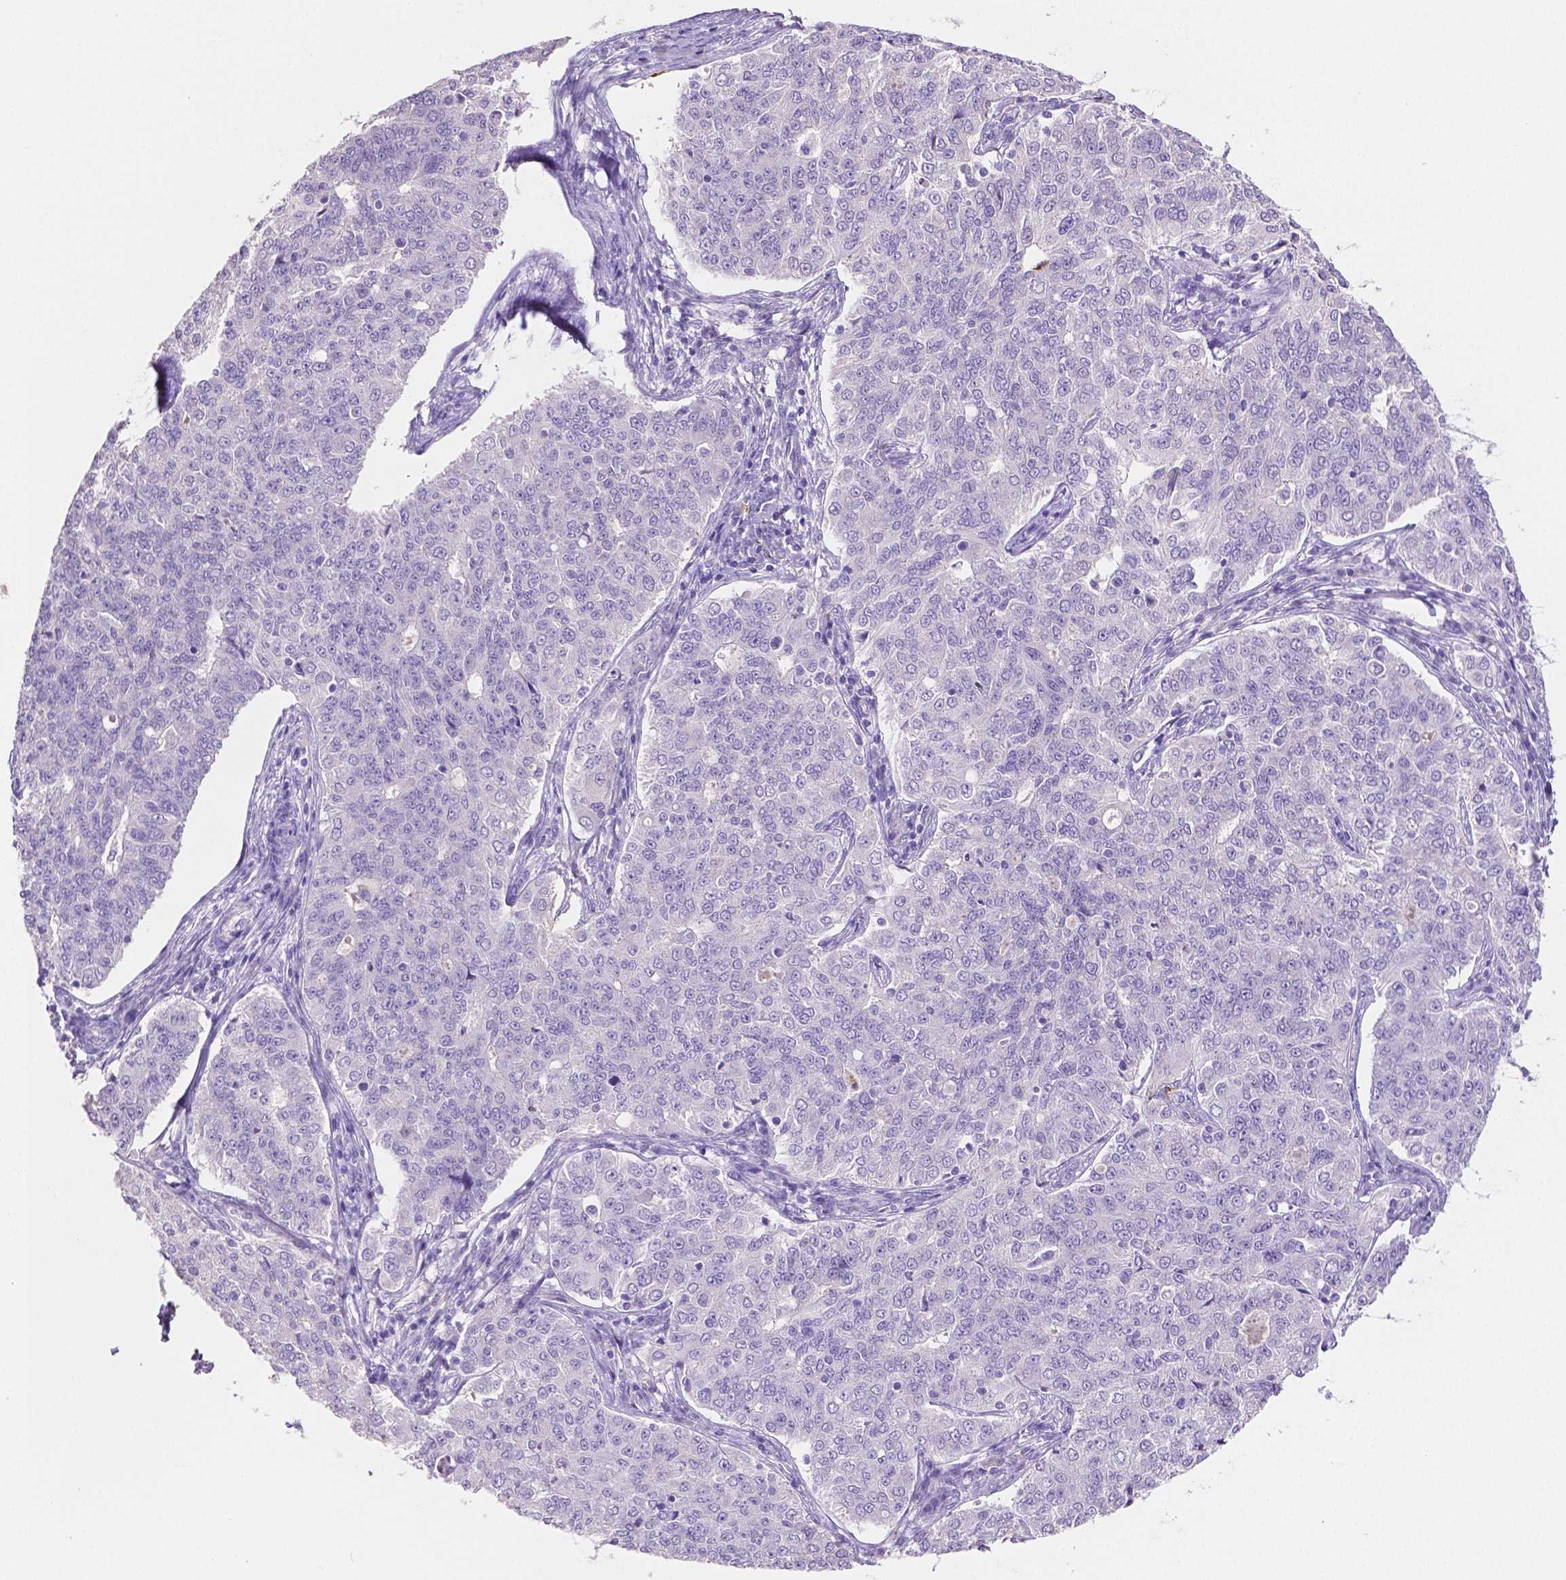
{"staining": {"intensity": "negative", "quantity": "none", "location": "none"}, "tissue": "endometrial cancer", "cell_type": "Tumor cells", "image_type": "cancer", "snomed": [{"axis": "morphology", "description": "Adenocarcinoma, NOS"}, {"axis": "topography", "description": "Endometrium"}], "caption": "The histopathology image exhibits no staining of tumor cells in endometrial adenocarcinoma. (Brightfield microscopy of DAB (3,3'-diaminobenzidine) immunohistochemistry at high magnification).", "gene": "MMP9", "patient": {"sex": "female", "age": 43}}